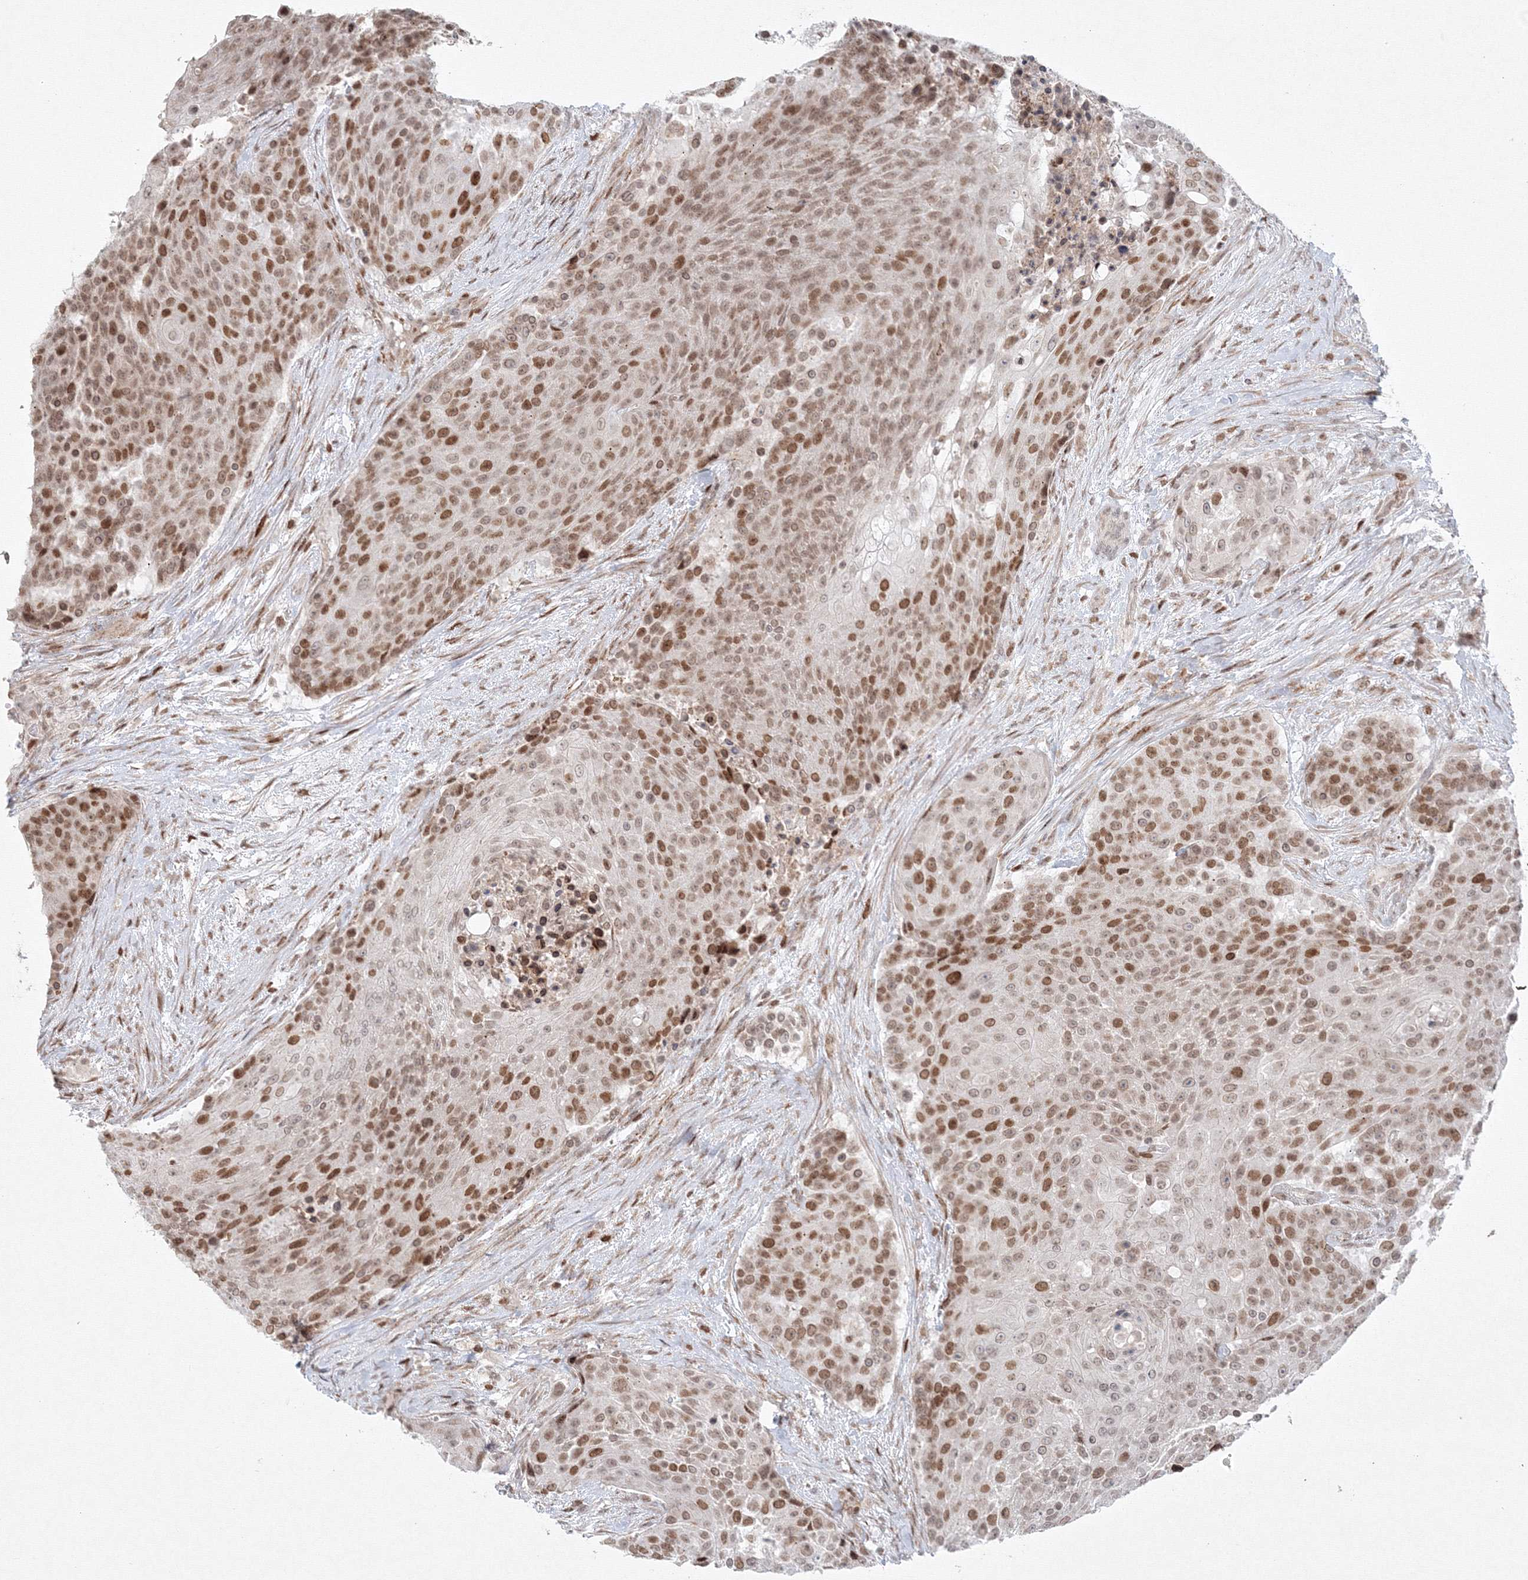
{"staining": {"intensity": "moderate", "quantity": ">75%", "location": "nuclear"}, "tissue": "urothelial cancer", "cell_type": "Tumor cells", "image_type": "cancer", "snomed": [{"axis": "morphology", "description": "Urothelial carcinoma, High grade"}, {"axis": "topography", "description": "Urinary bladder"}], "caption": "A photomicrograph of human urothelial cancer stained for a protein displays moderate nuclear brown staining in tumor cells.", "gene": "KIF4A", "patient": {"sex": "female", "age": 63}}